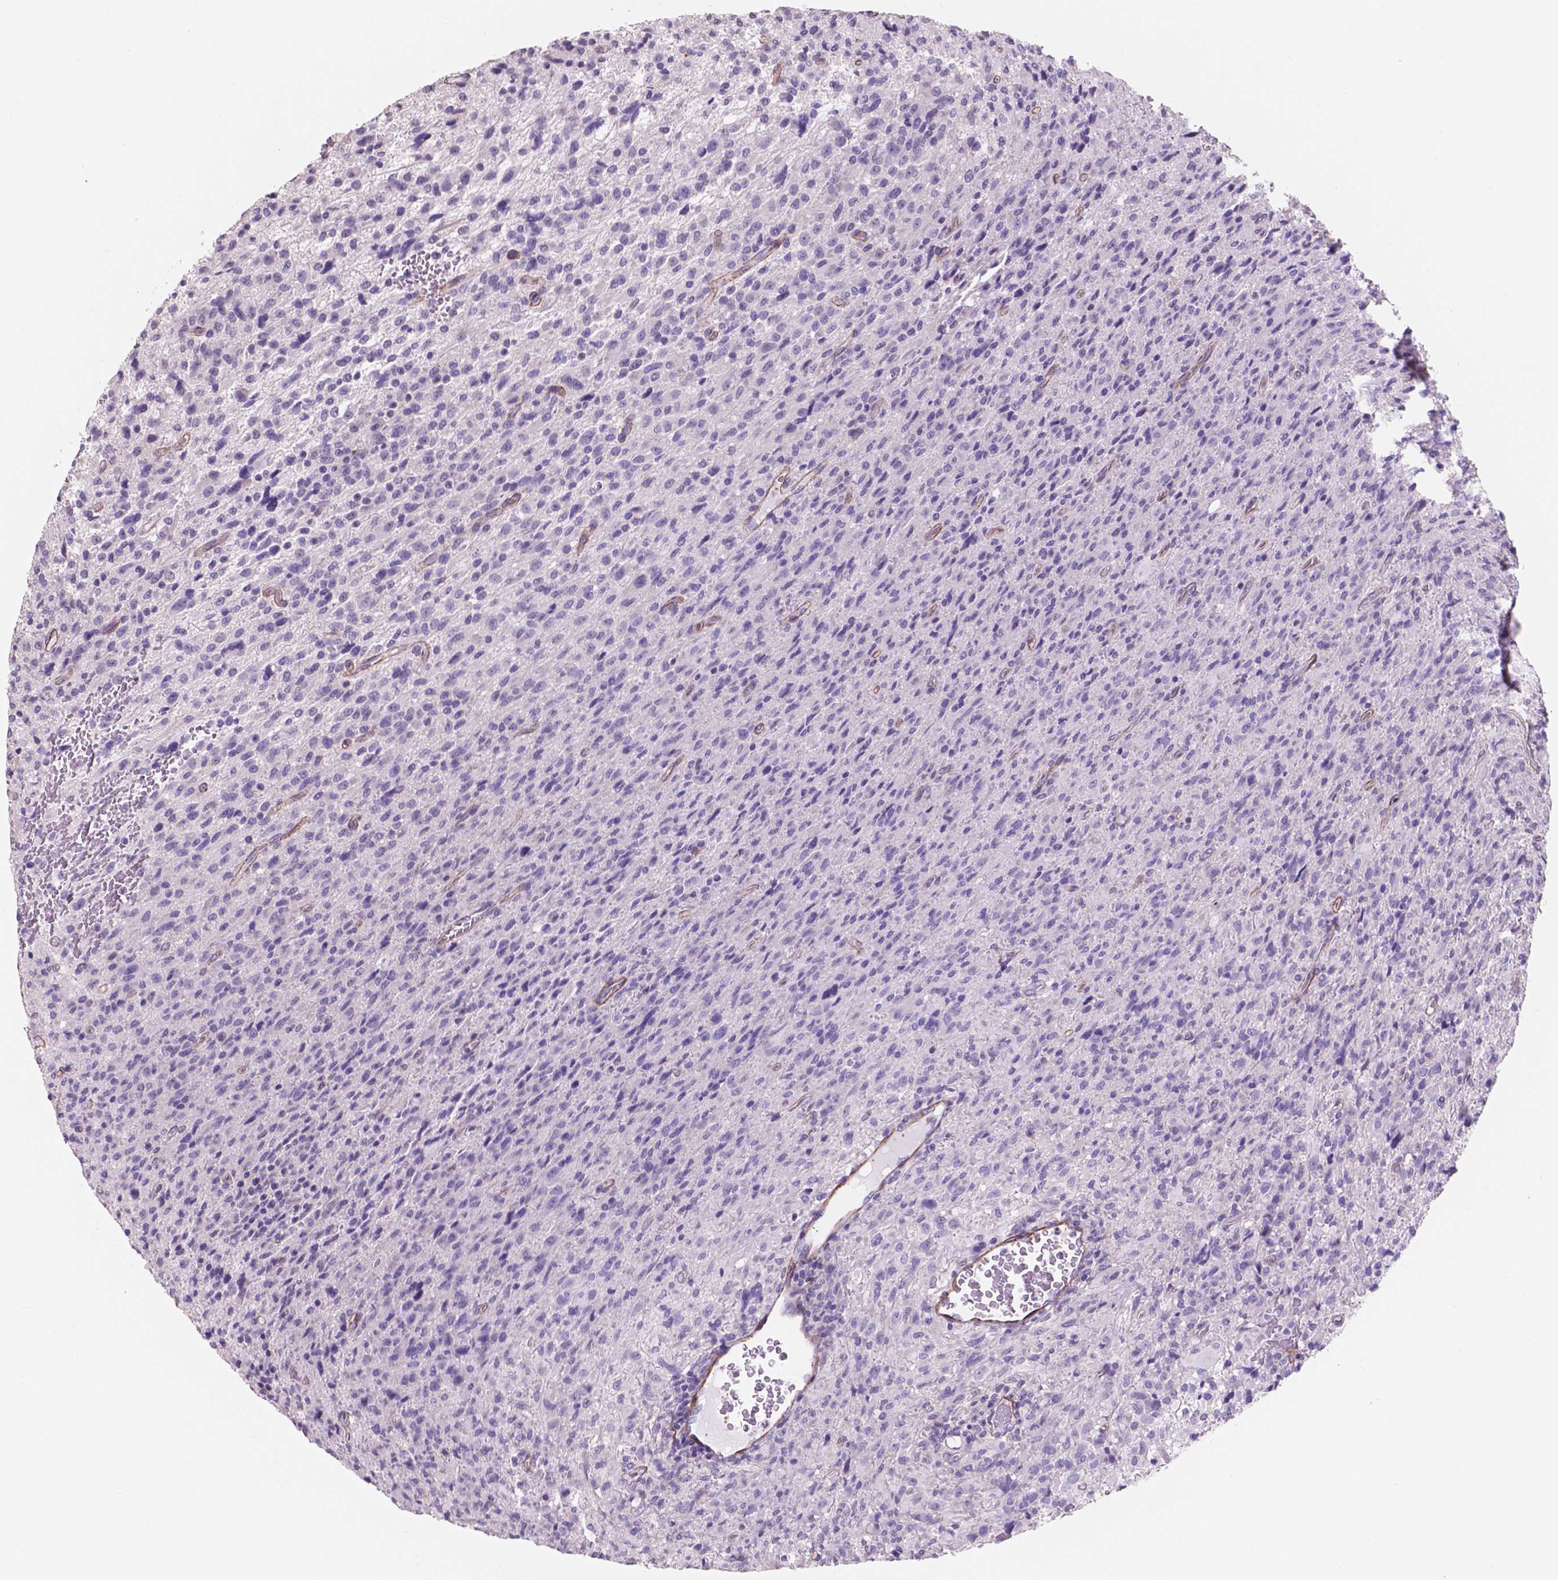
{"staining": {"intensity": "negative", "quantity": "none", "location": "none"}, "tissue": "glioma", "cell_type": "Tumor cells", "image_type": "cancer", "snomed": [{"axis": "morphology", "description": "Glioma, malignant, High grade"}, {"axis": "topography", "description": "Brain"}], "caption": "This histopathology image is of malignant glioma (high-grade) stained with immunohistochemistry to label a protein in brown with the nuclei are counter-stained blue. There is no positivity in tumor cells.", "gene": "TOR2A", "patient": {"sex": "male", "age": 68}}